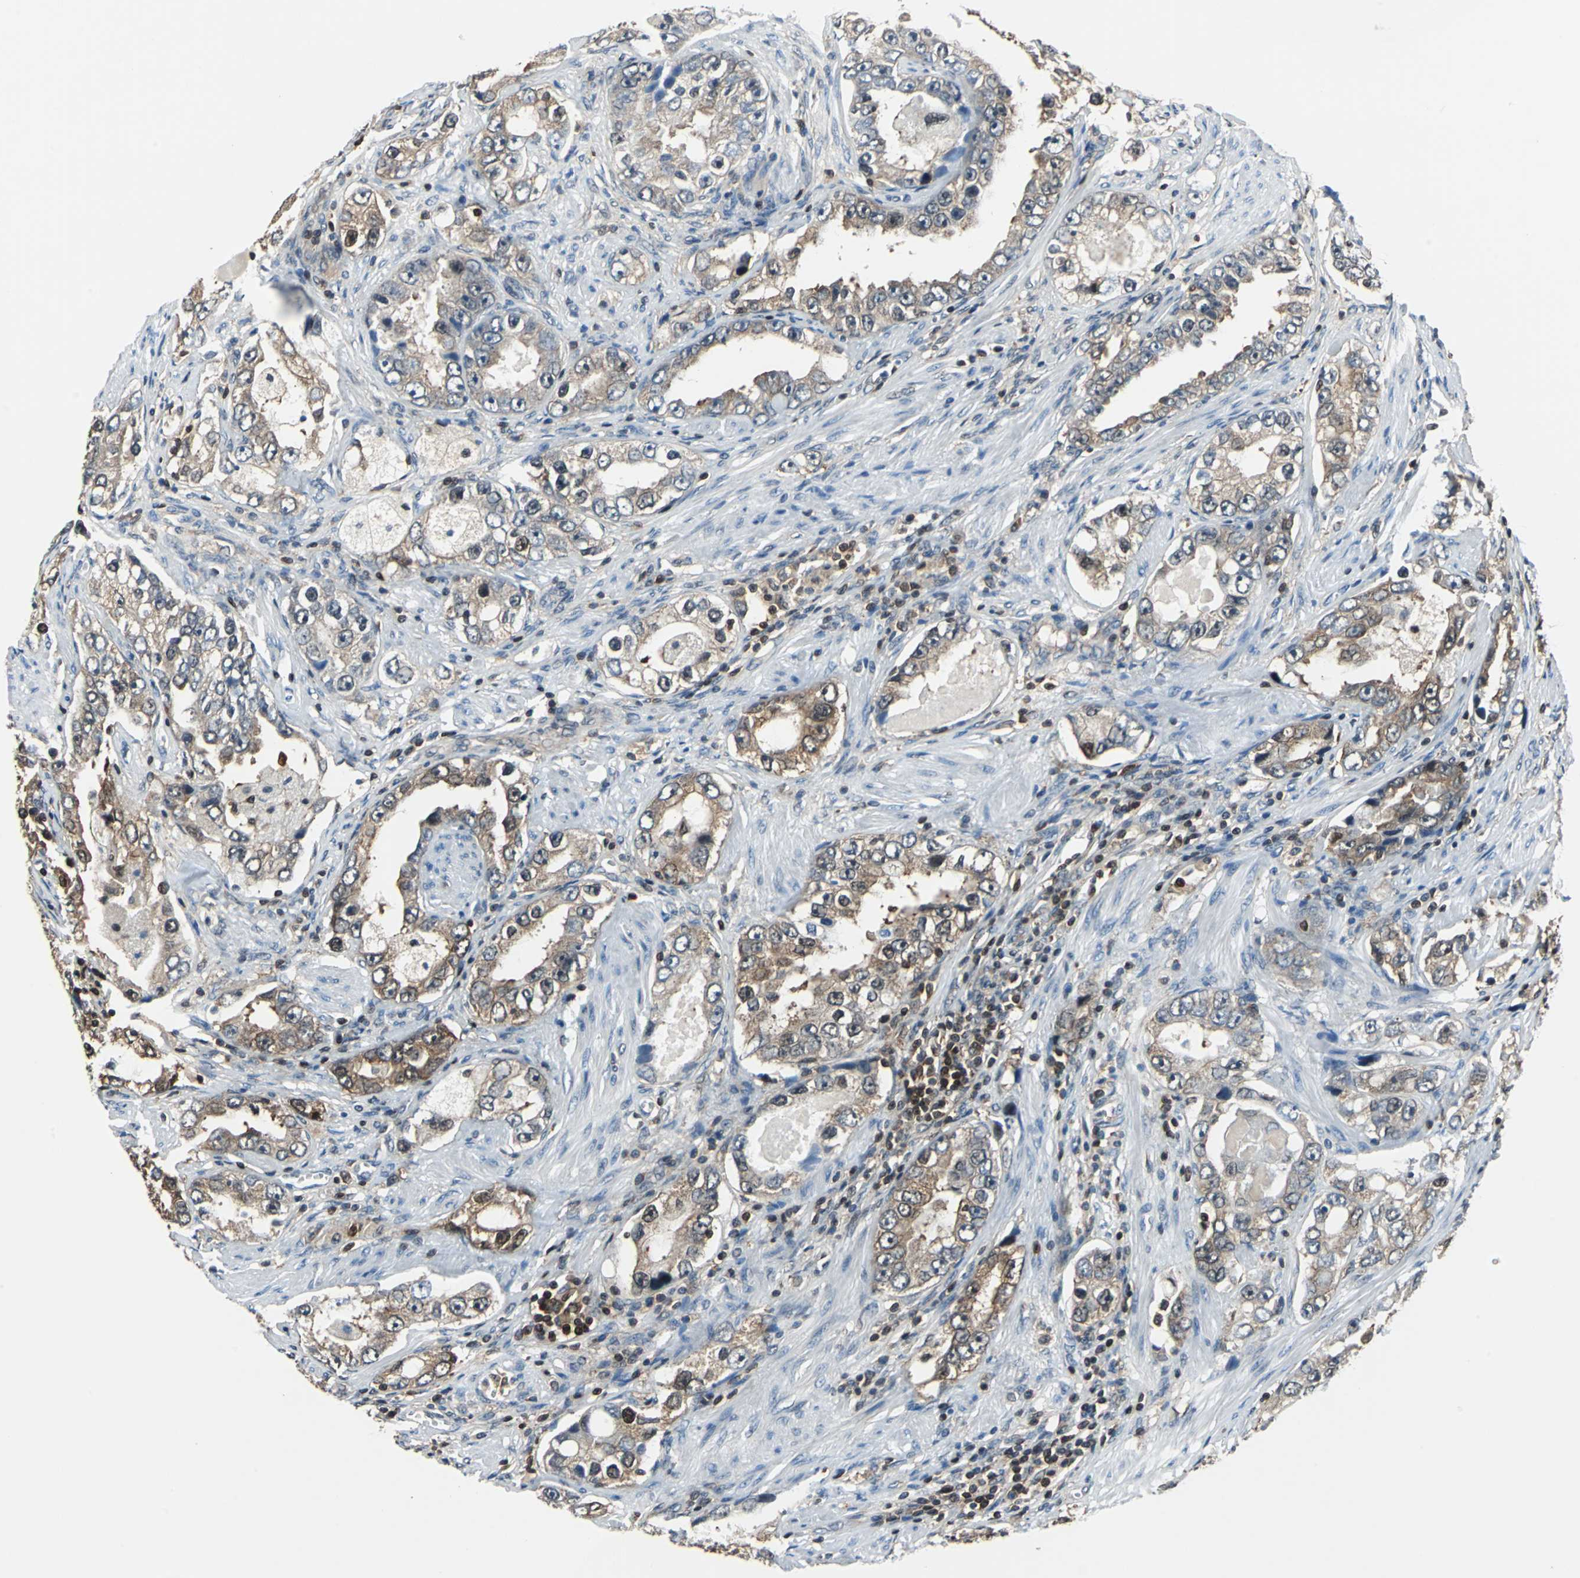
{"staining": {"intensity": "moderate", "quantity": "25%-75%", "location": "cytoplasmic/membranous"}, "tissue": "prostate cancer", "cell_type": "Tumor cells", "image_type": "cancer", "snomed": [{"axis": "morphology", "description": "Adenocarcinoma, High grade"}, {"axis": "topography", "description": "Prostate"}], "caption": "Protein expression by IHC displays moderate cytoplasmic/membranous positivity in about 25%-75% of tumor cells in prostate cancer (high-grade adenocarcinoma).", "gene": "PSME1", "patient": {"sex": "male", "age": 63}}